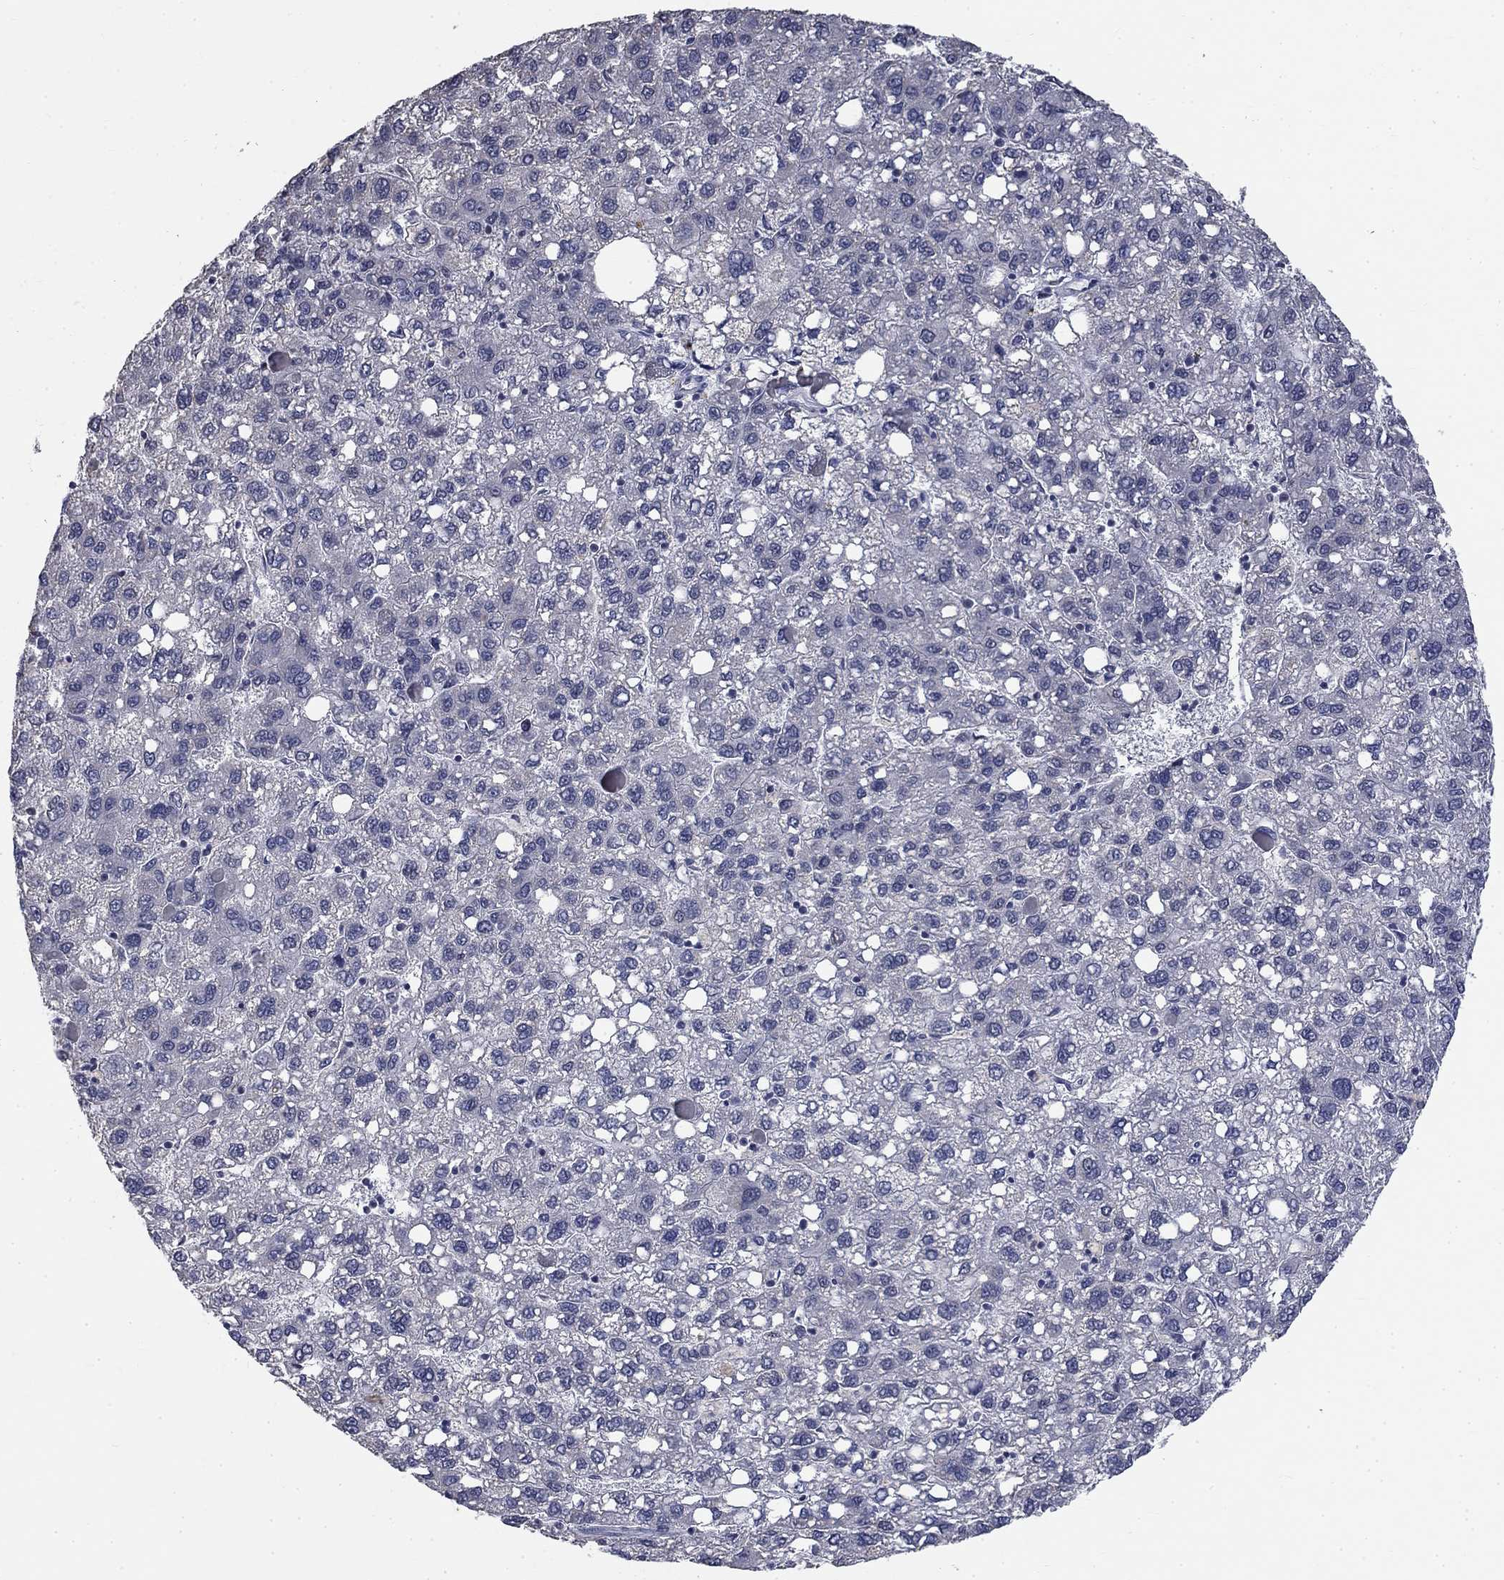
{"staining": {"intensity": "negative", "quantity": "none", "location": "none"}, "tissue": "liver cancer", "cell_type": "Tumor cells", "image_type": "cancer", "snomed": [{"axis": "morphology", "description": "Carcinoma, Hepatocellular, NOS"}, {"axis": "topography", "description": "Liver"}], "caption": "This is an immunohistochemistry photomicrograph of liver cancer (hepatocellular carcinoma). There is no positivity in tumor cells.", "gene": "SPATA33", "patient": {"sex": "female", "age": 82}}